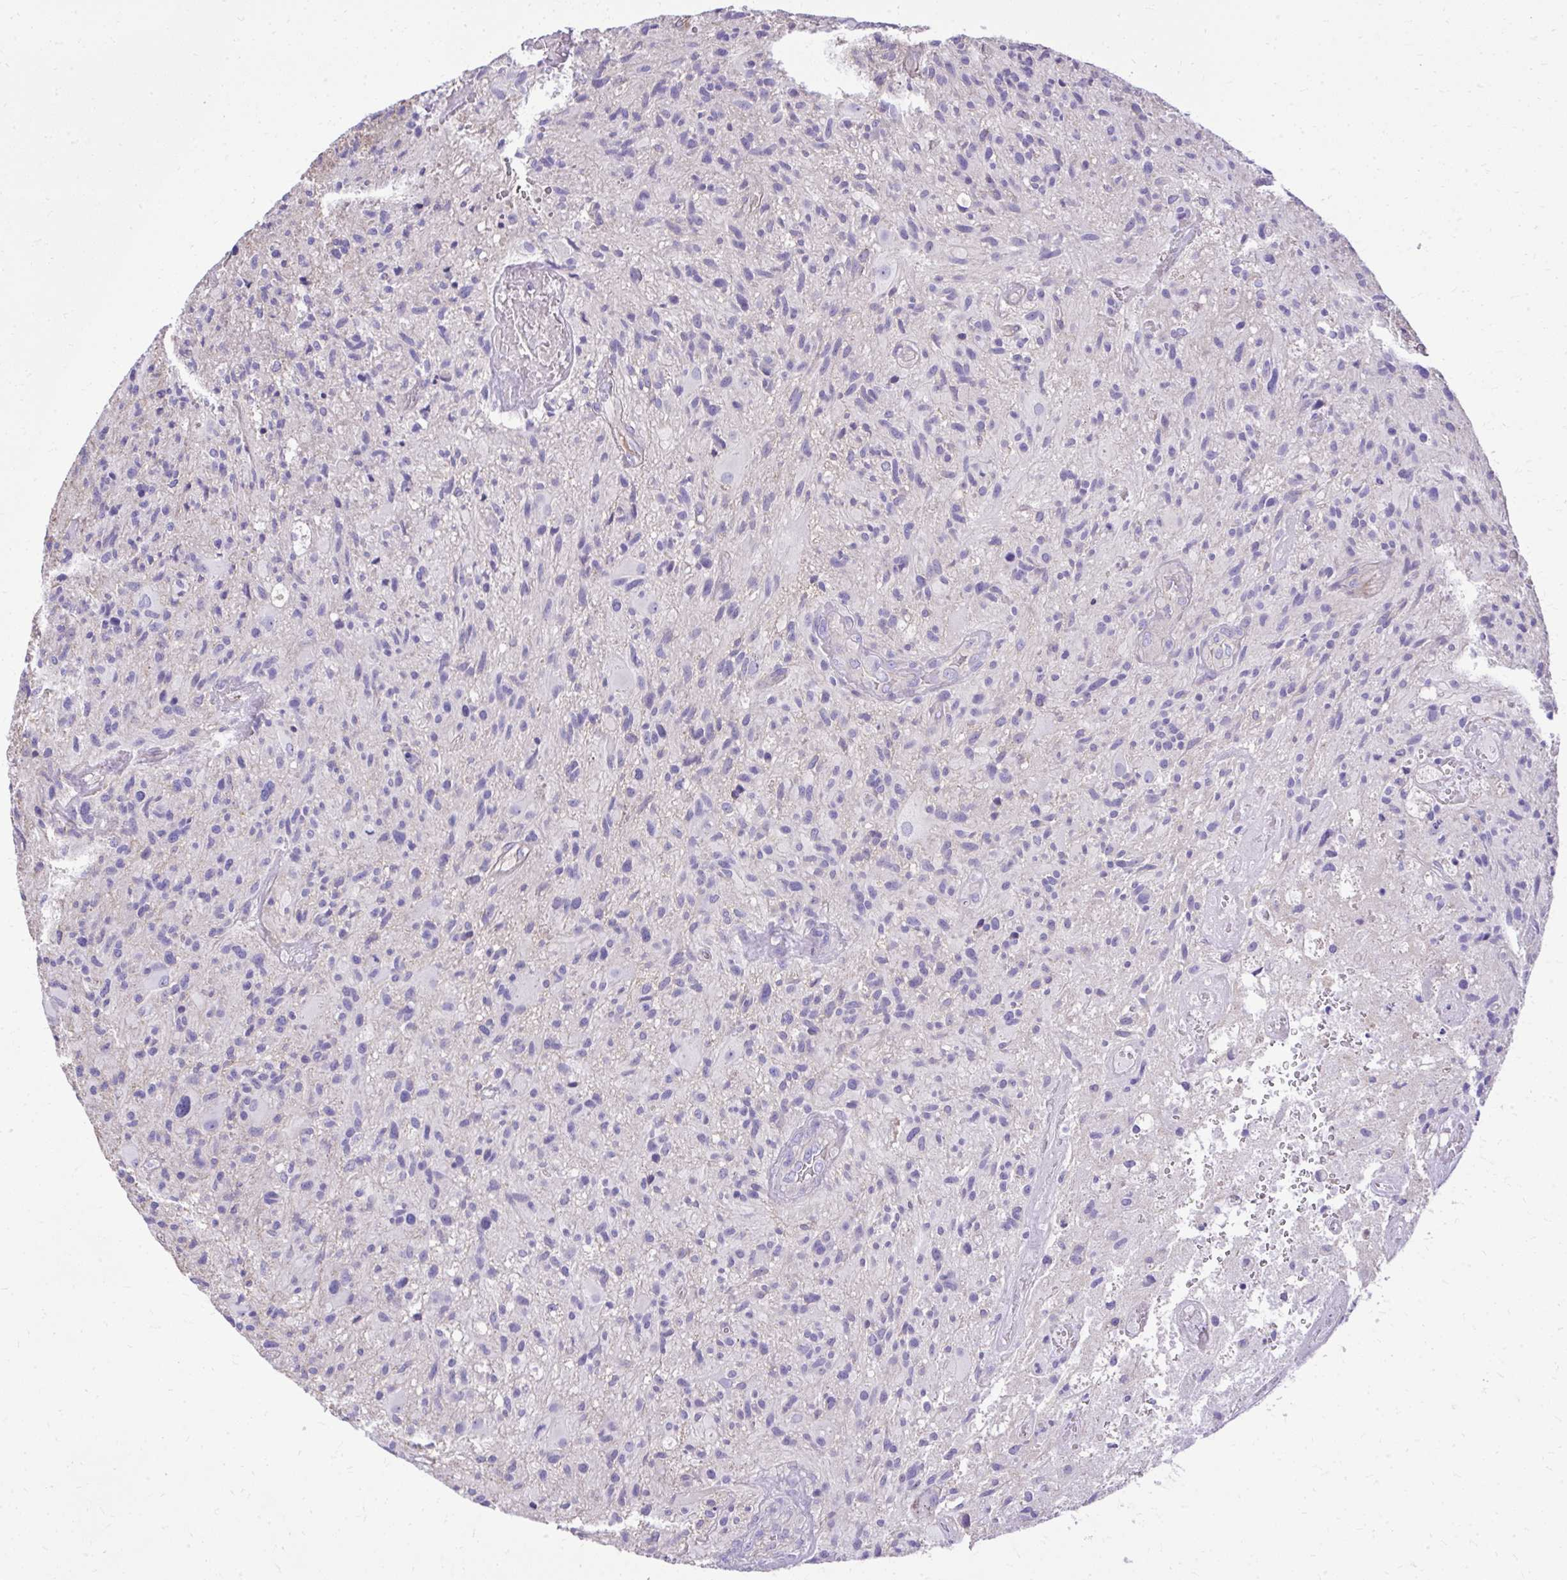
{"staining": {"intensity": "negative", "quantity": "none", "location": "none"}, "tissue": "glioma", "cell_type": "Tumor cells", "image_type": "cancer", "snomed": [{"axis": "morphology", "description": "Glioma, malignant, High grade"}, {"axis": "topography", "description": "Brain"}], "caption": "IHC image of neoplastic tissue: human glioma stained with DAB shows no significant protein expression in tumor cells.", "gene": "RUNDC3B", "patient": {"sex": "female", "age": 70}}